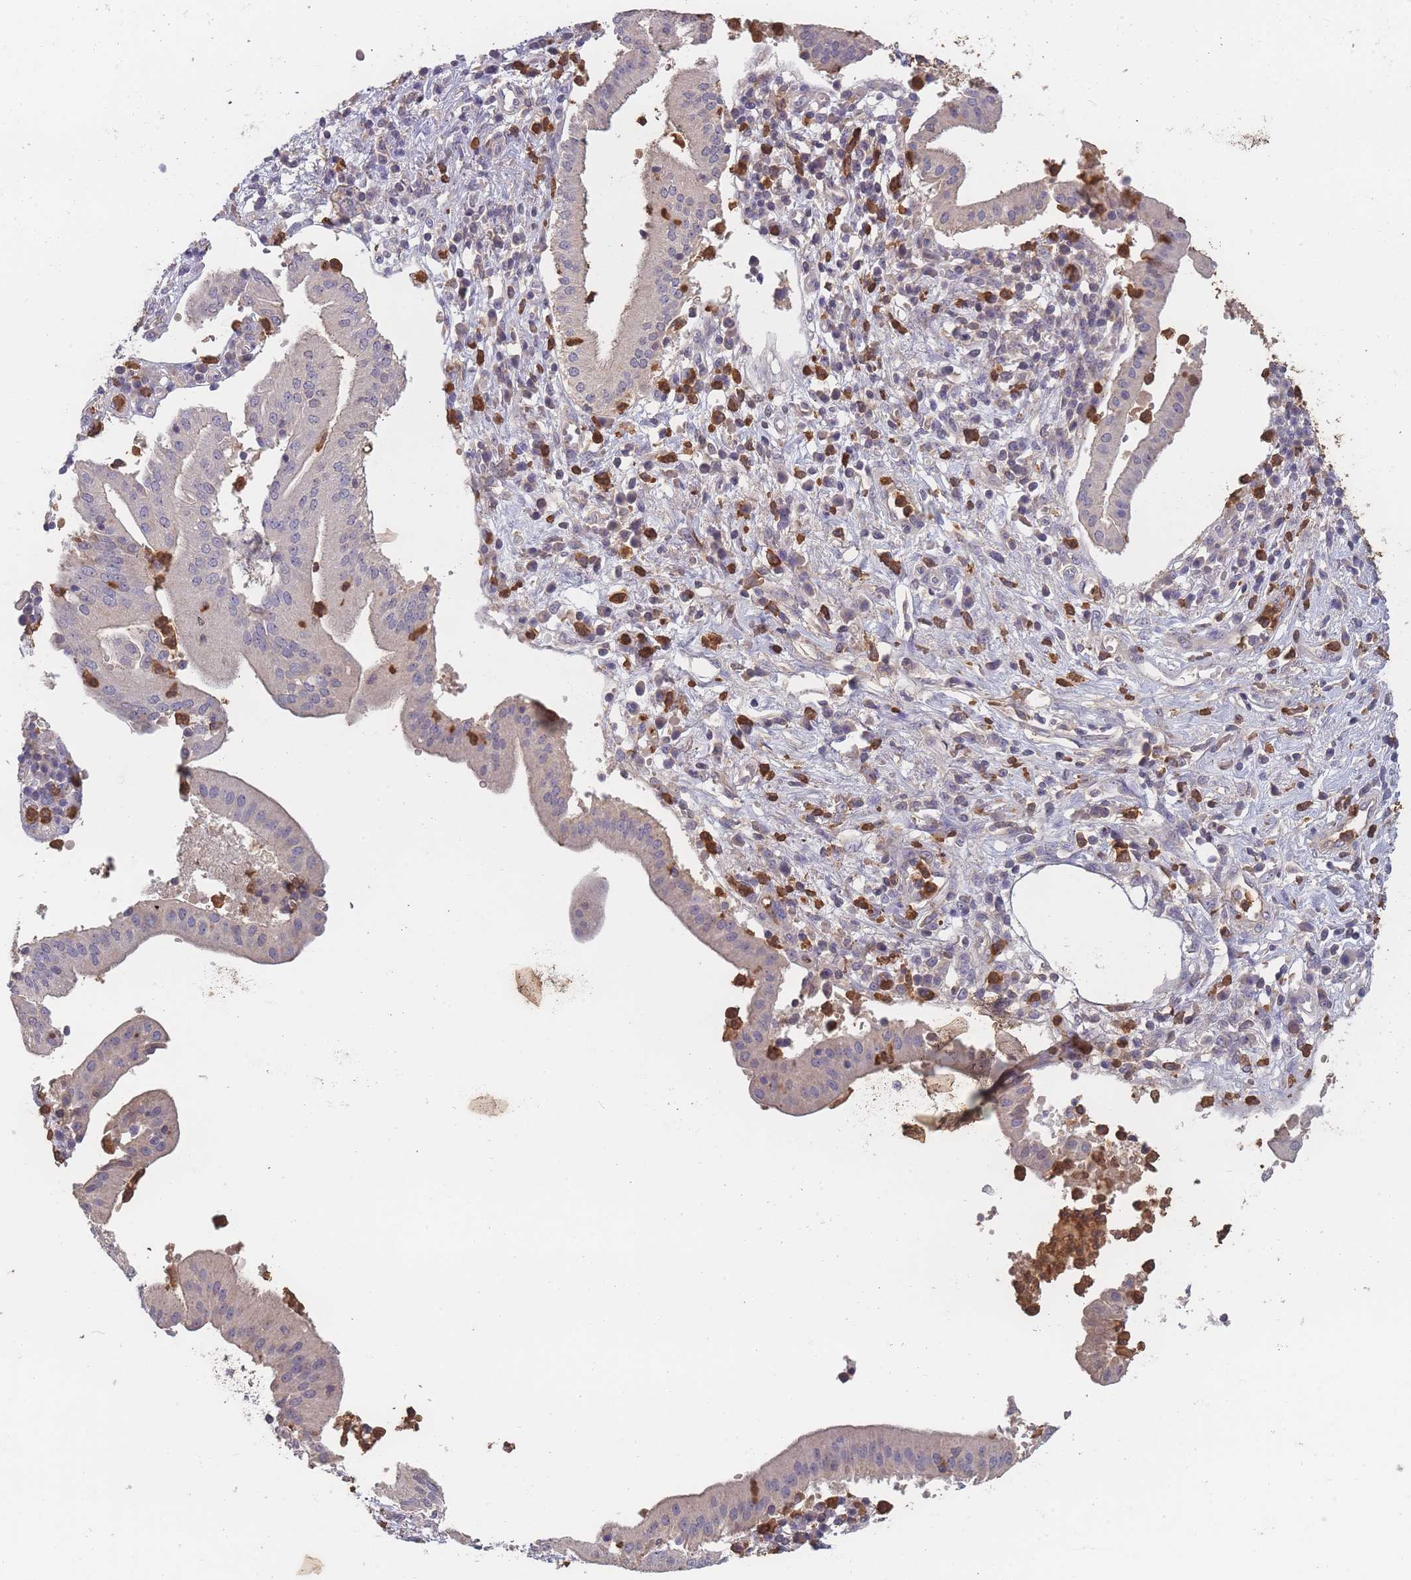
{"staining": {"intensity": "negative", "quantity": "none", "location": "none"}, "tissue": "pancreatic cancer", "cell_type": "Tumor cells", "image_type": "cancer", "snomed": [{"axis": "morphology", "description": "Adenocarcinoma, NOS"}, {"axis": "topography", "description": "Pancreas"}], "caption": "Immunohistochemistry micrograph of pancreatic adenocarcinoma stained for a protein (brown), which shows no staining in tumor cells.", "gene": "BST1", "patient": {"sex": "male", "age": 68}}